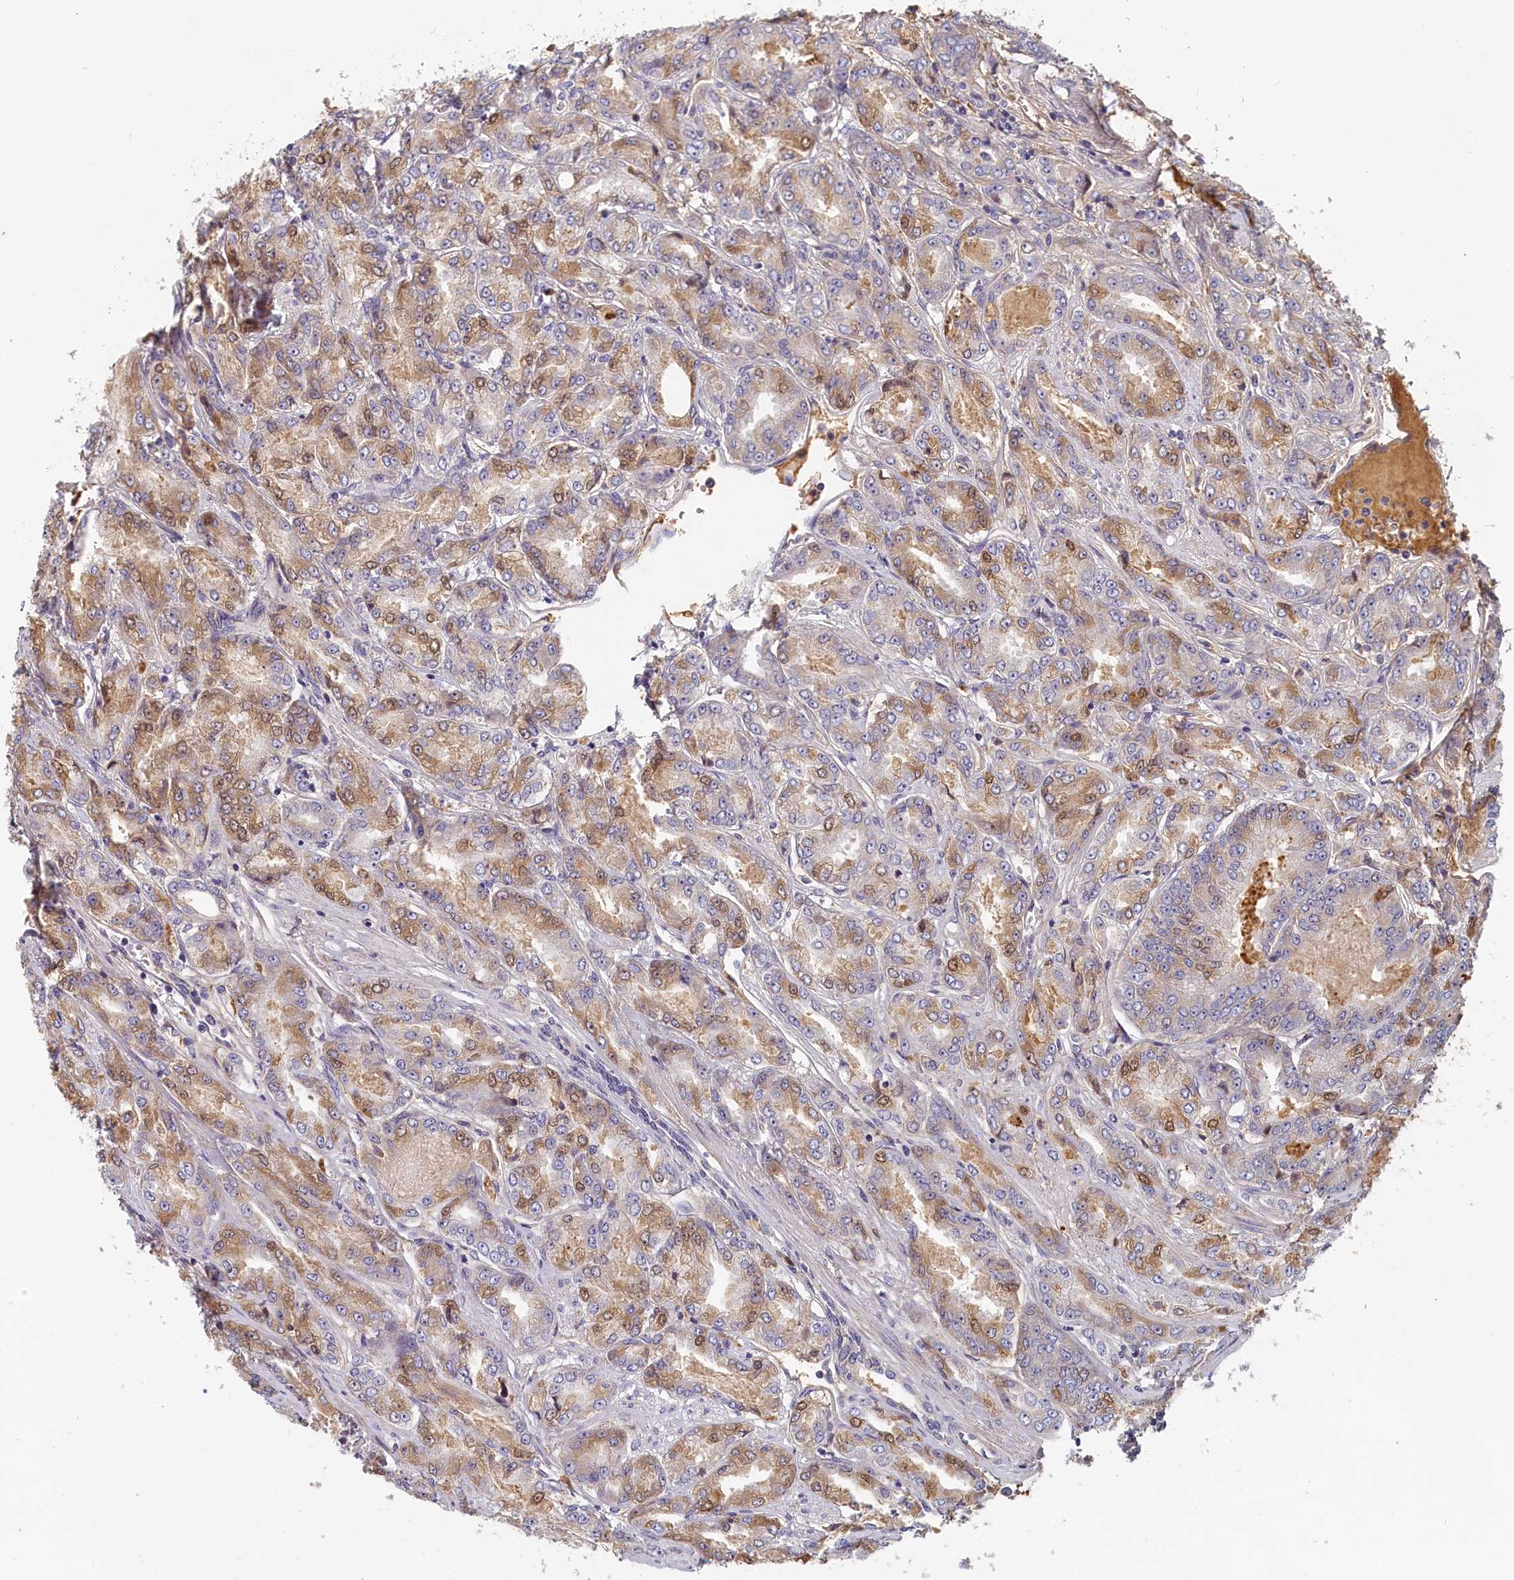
{"staining": {"intensity": "weak", "quantity": "25%-75%", "location": "cytoplasmic/membranous"}, "tissue": "prostate cancer", "cell_type": "Tumor cells", "image_type": "cancer", "snomed": [{"axis": "morphology", "description": "Adenocarcinoma, High grade"}, {"axis": "topography", "description": "Prostate"}], "caption": "Weak cytoplasmic/membranous protein expression is present in approximately 25%-75% of tumor cells in prostate high-grade adenocarcinoma. Immunohistochemistry stains the protein of interest in brown and the nuclei are stained blue.", "gene": "STX16", "patient": {"sex": "male", "age": 74}}